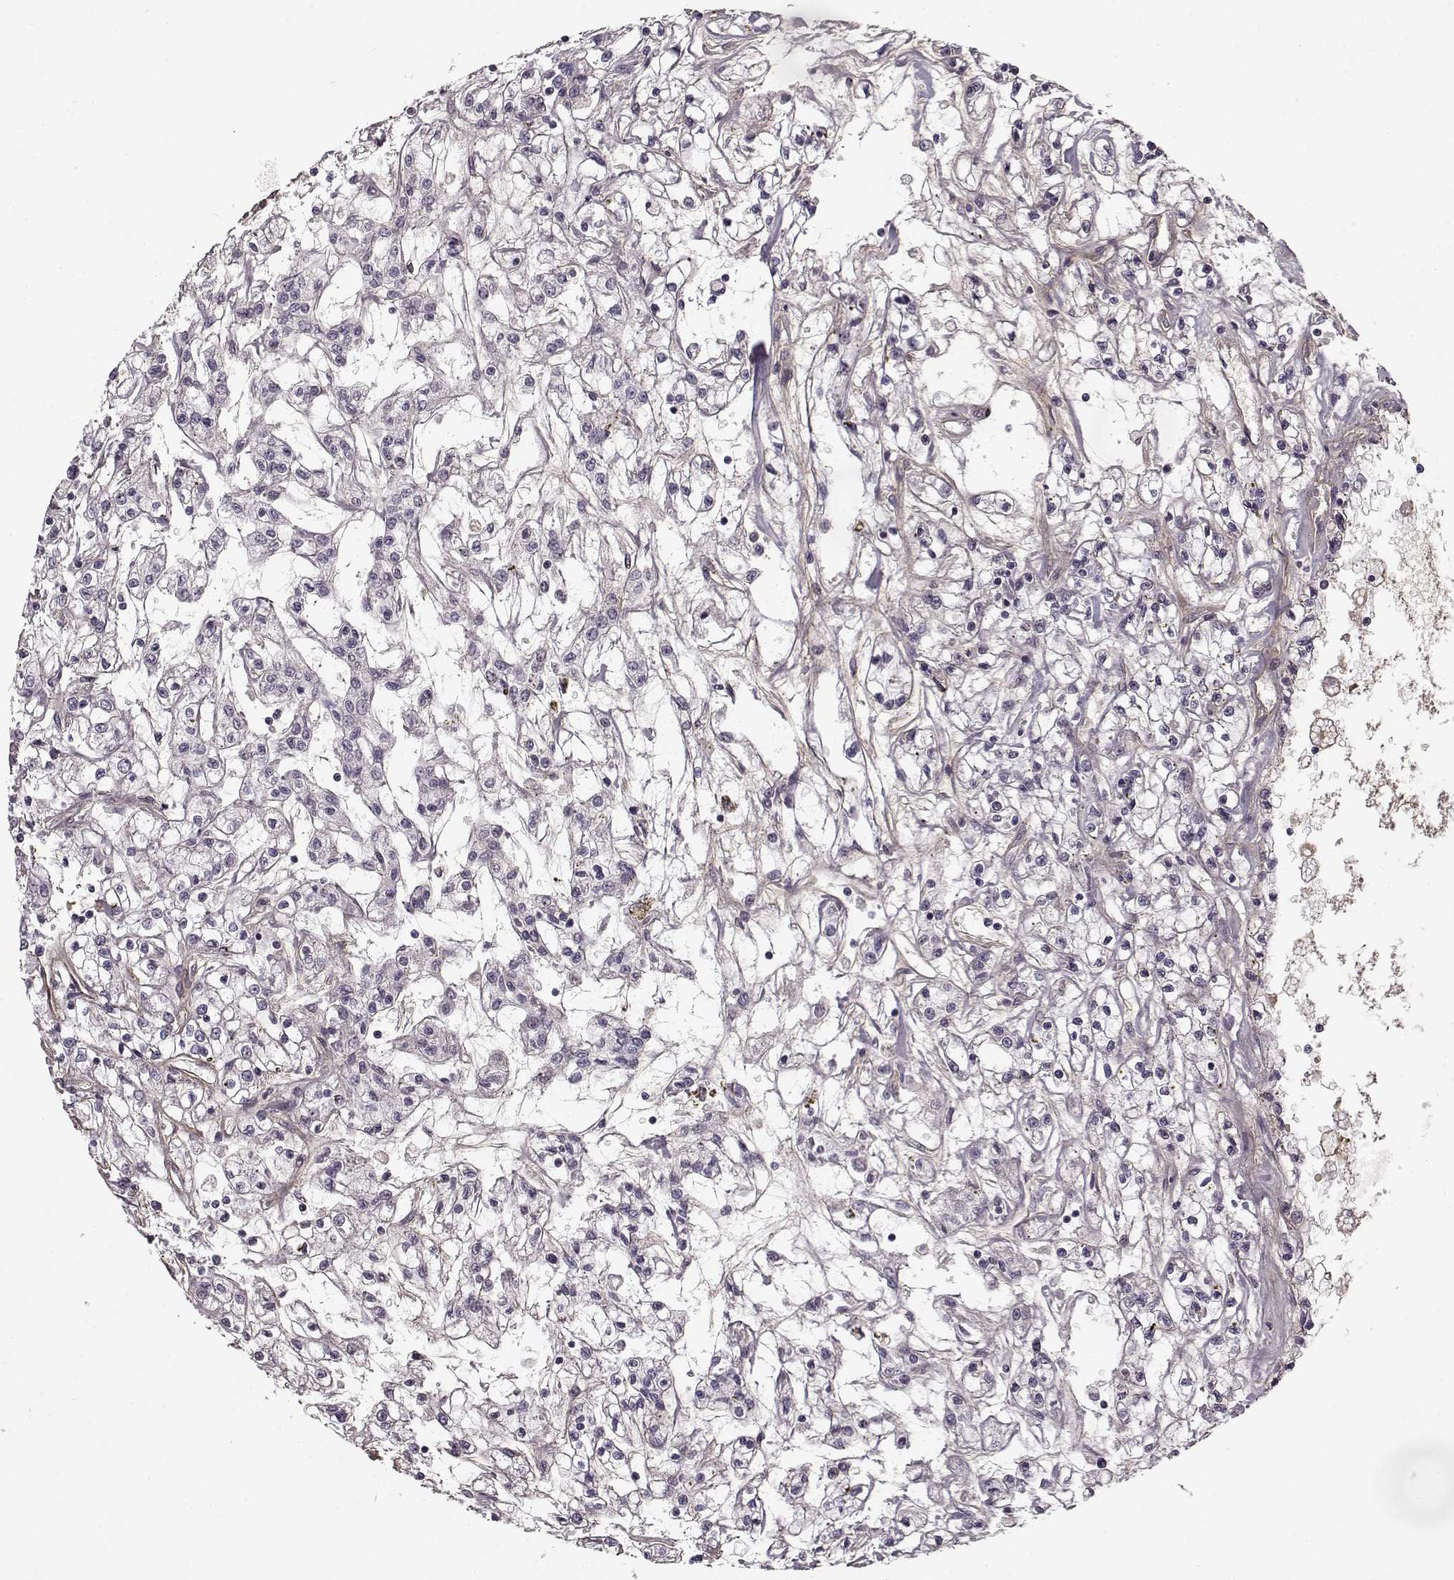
{"staining": {"intensity": "negative", "quantity": "none", "location": "none"}, "tissue": "renal cancer", "cell_type": "Tumor cells", "image_type": "cancer", "snomed": [{"axis": "morphology", "description": "Adenocarcinoma, NOS"}, {"axis": "topography", "description": "Kidney"}], "caption": "DAB (3,3'-diaminobenzidine) immunohistochemical staining of human renal cancer (adenocarcinoma) shows no significant positivity in tumor cells.", "gene": "LAMB2", "patient": {"sex": "female", "age": 59}}